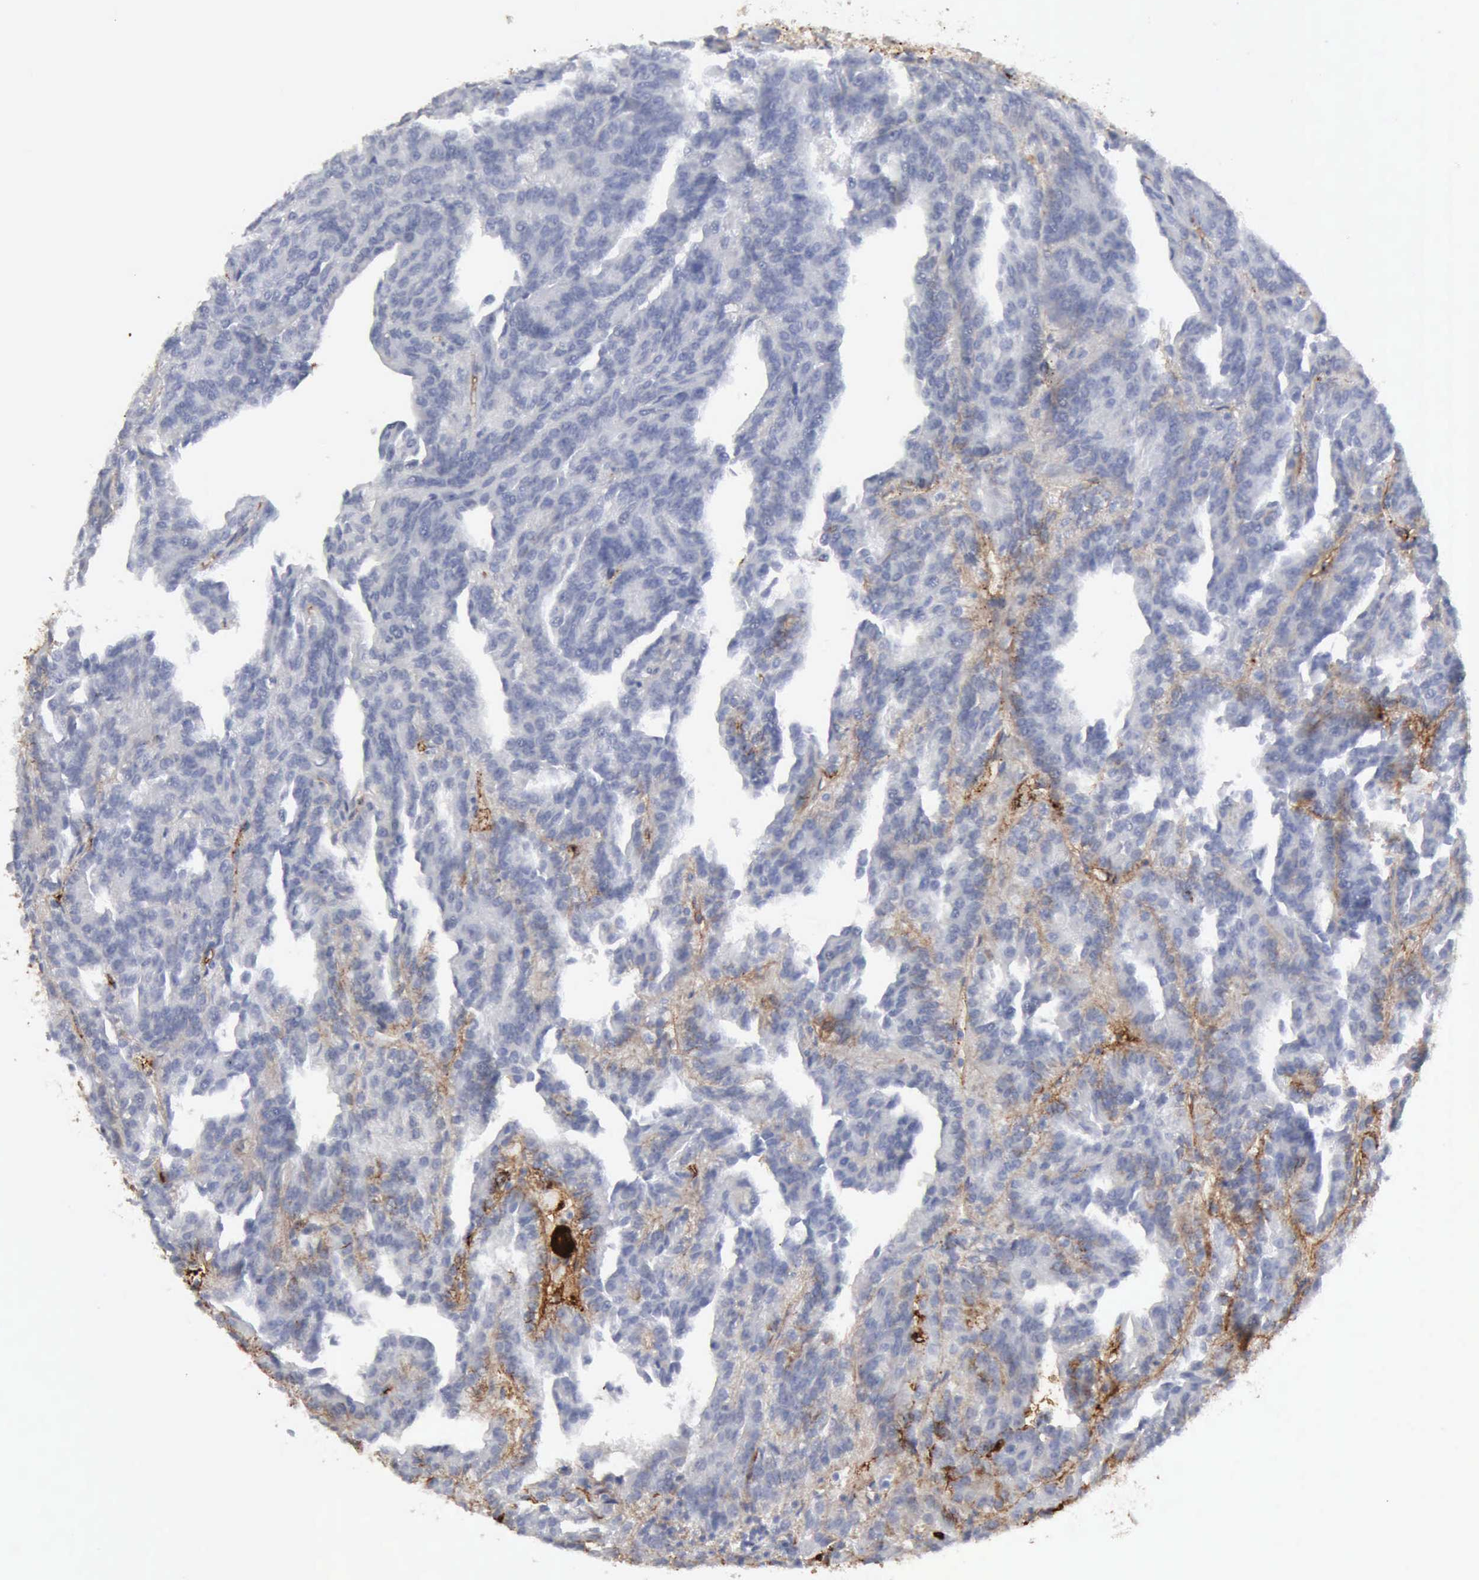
{"staining": {"intensity": "negative", "quantity": "none", "location": "none"}, "tissue": "renal cancer", "cell_type": "Tumor cells", "image_type": "cancer", "snomed": [{"axis": "morphology", "description": "Adenocarcinoma, NOS"}, {"axis": "topography", "description": "Kidney"}], "caption": "Tumor cells are negative for protein expression in human adenocarcinoma (renal). The staining is performed using DAB brown chromogen with nuclei counter-stained in using hematoxylin.", "gene": "C4BPA", "patient": {"sex": "male", "age": 46}}